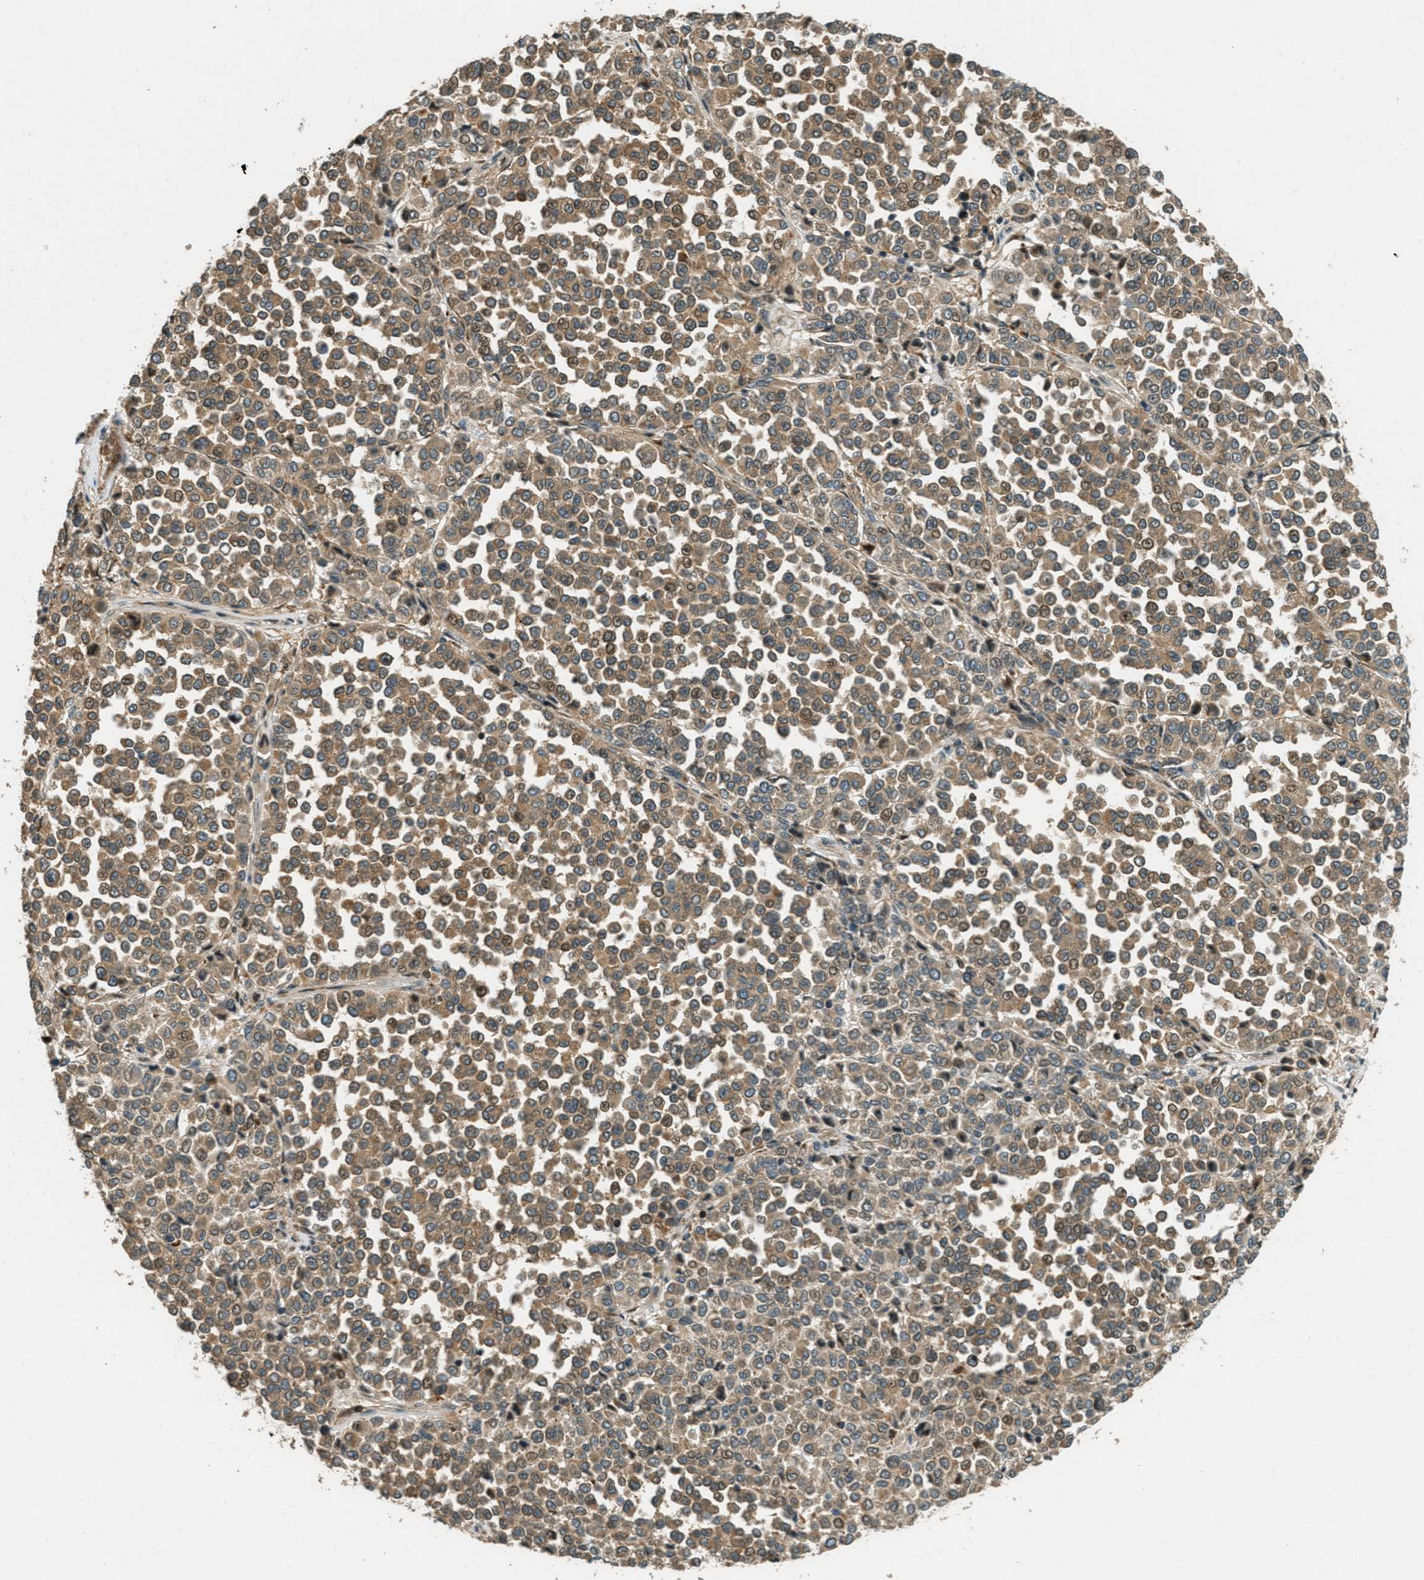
{"staining": {"intensity": "moderate", "quantity": ">75%", "location": "cytoplasmic/membranous"}, "tissue": "melanoma", "cell_type": "Tumor cells", "image_type": "cancer", "snomed": [{"axis": "morphology", "description": "Malignant melanoma, Metastatic site"}, {"axis": "topography", "description": "Pancreas"}], "caption": "Tumor cells exhibit medium levels of moderate cytoplasmic/membranous positivity in about >75% of cells in human melanoma.", "gene": "PTPN23", "patient": {"sex": "female", "age": 30}}